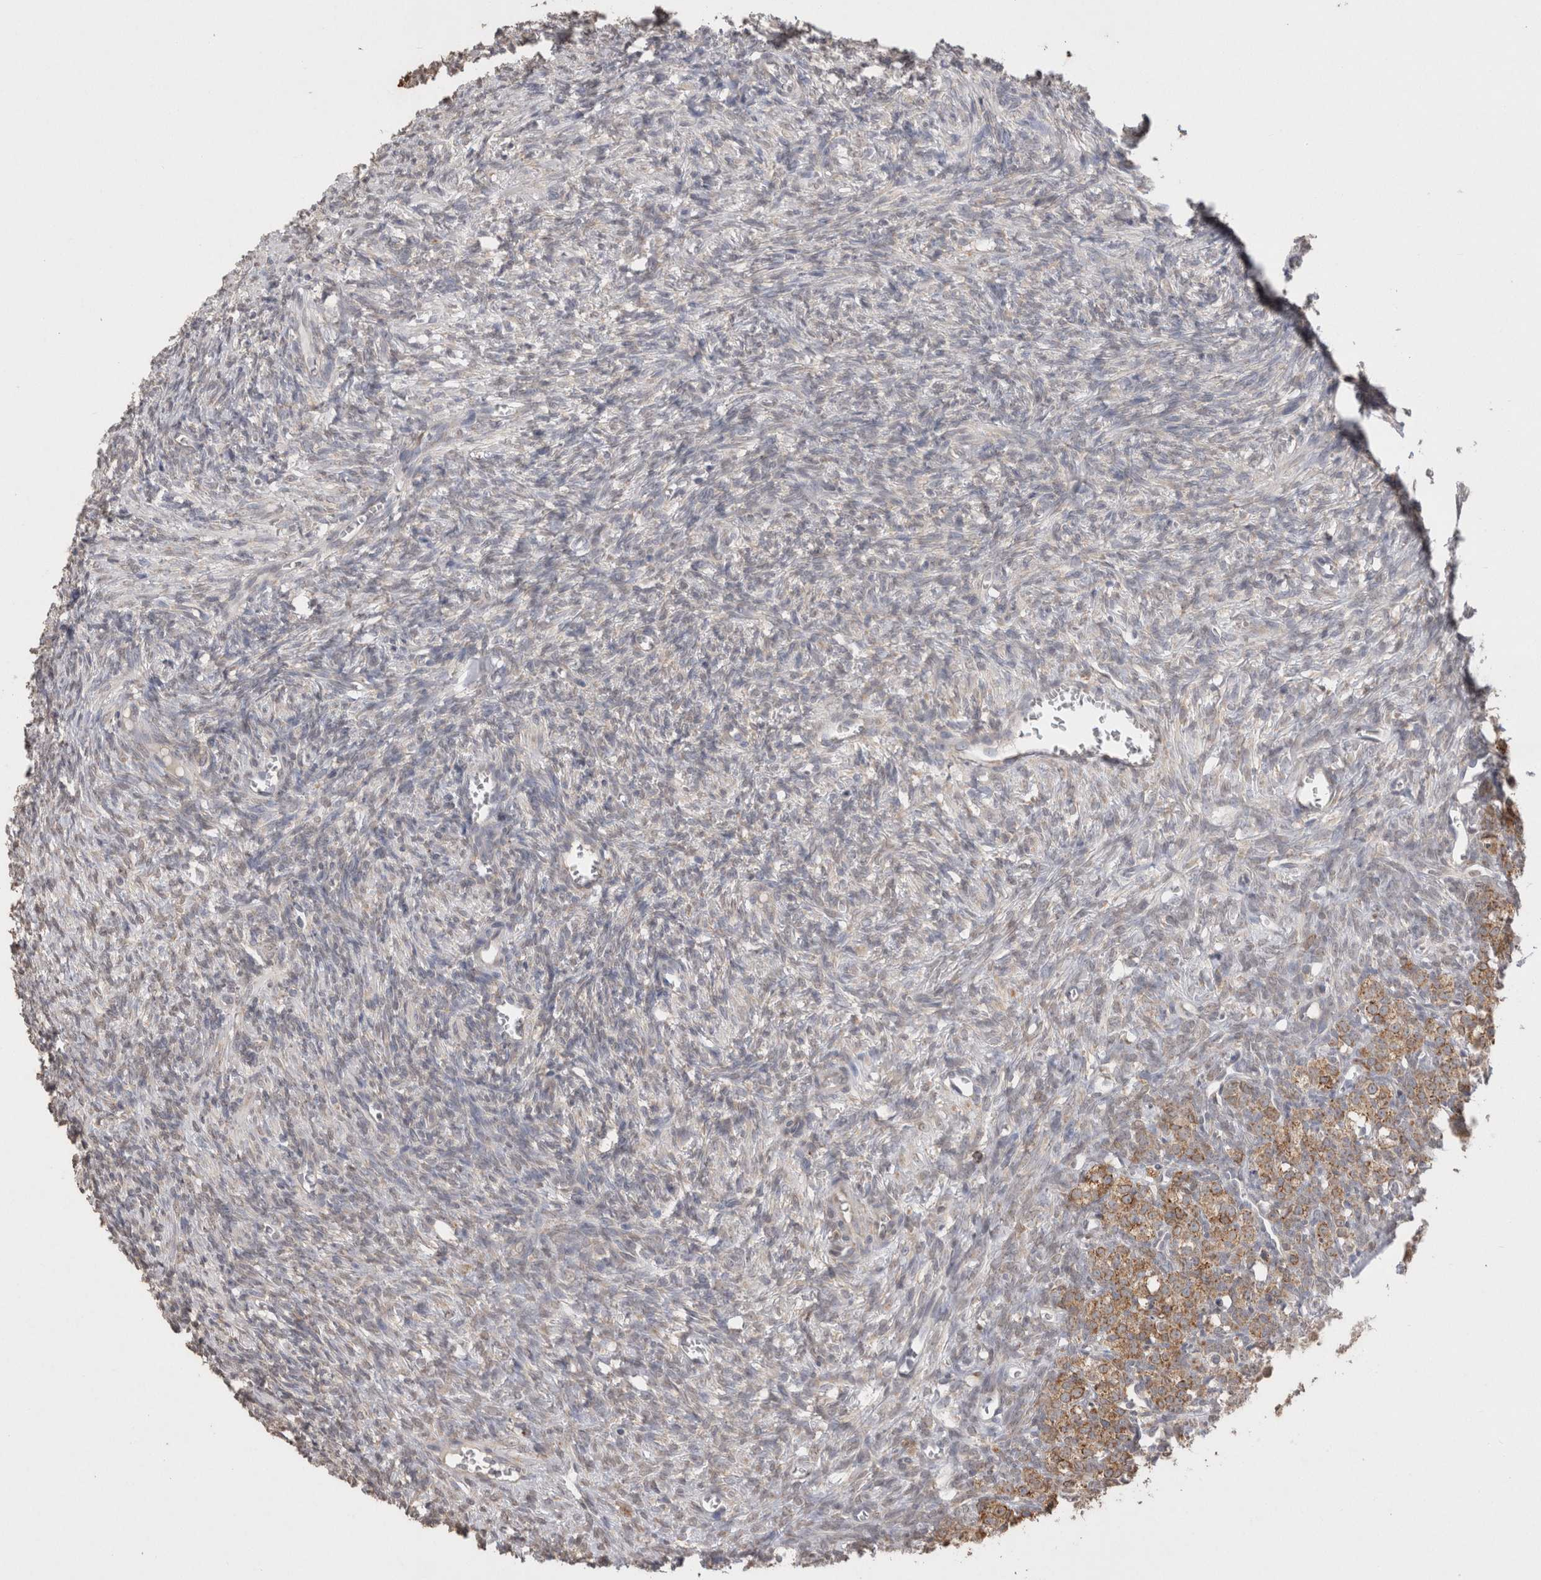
{"staining": {"intensity": "negative", "quantity": "none", "location": "none"}, "tissue": "ovary", "cell_type": "Ovarian stroma cells", "image_type": "normal", "snomed": [{"axis": "morphology", "description": "Normal tissue, NOS"}, {"axis": "topography", "description": "Ovary"}], "caption": "IHC of normal ovary displays no staining in ovarian stroma cells.", "gene": "NOMO1", "patient": {"sex": "female", "age": 27}}